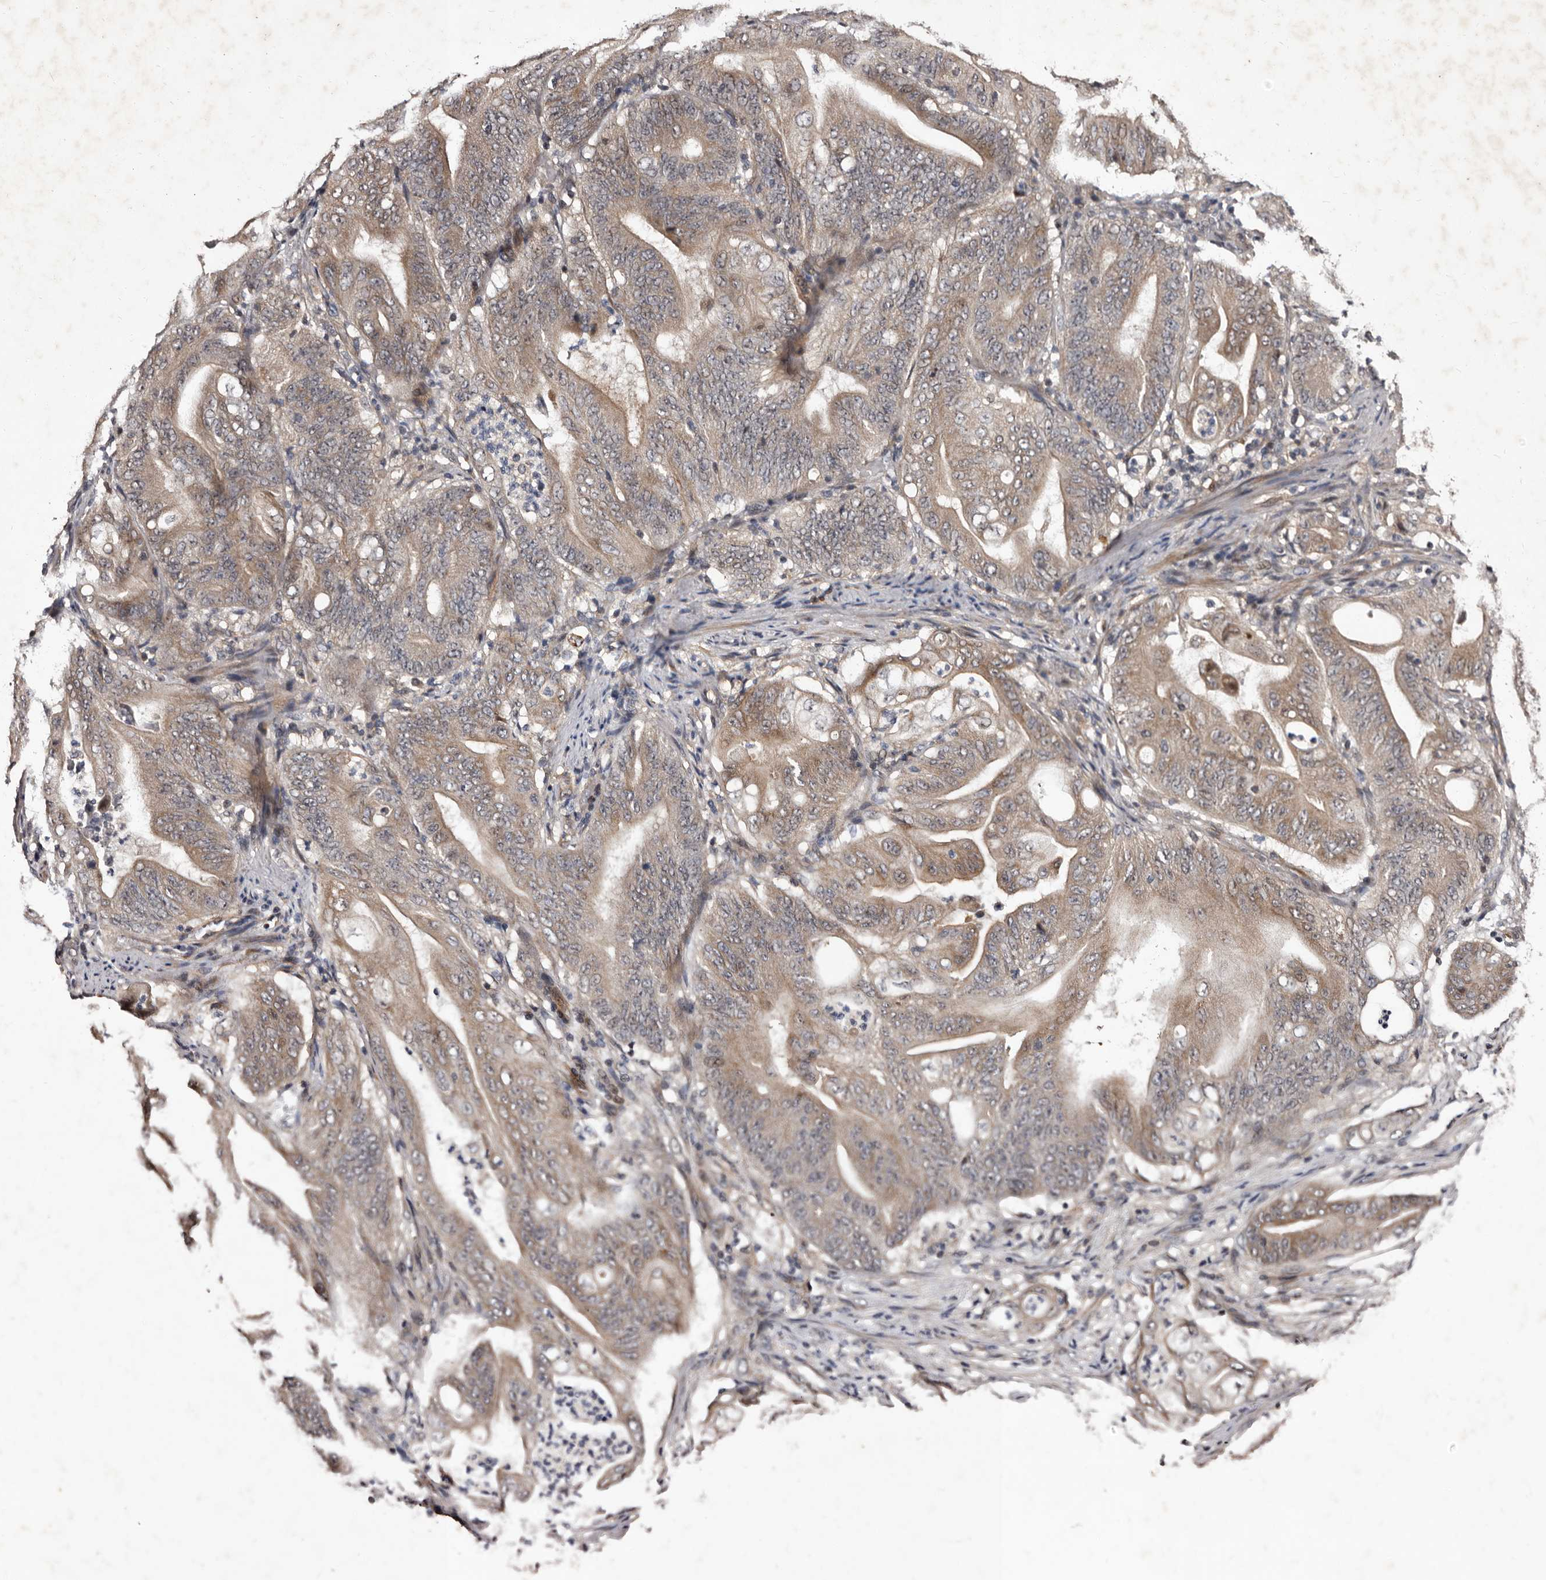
{"staining": {"intensity": "weak", "quantity": ">75%", "location": "cytoplasmic/membranous"}, "tissue": "stomach cancer", "cell_type": "Tumor cells", "image_type": "cancer", "snomed": [{"axis": "morphology", "description": "Adenocarcinoma, NOS"}, {"axis": "topography", "description": "Stomach"}], "caption": "Approximately >75% of tumor cells in stomach adenocarcinoma show weak cytoplasmic/membranous protein staining as visualized by brown immunohistochemical staining.", "gene": "MKRN3", "patient": {"sex": "female", "age": 73}}